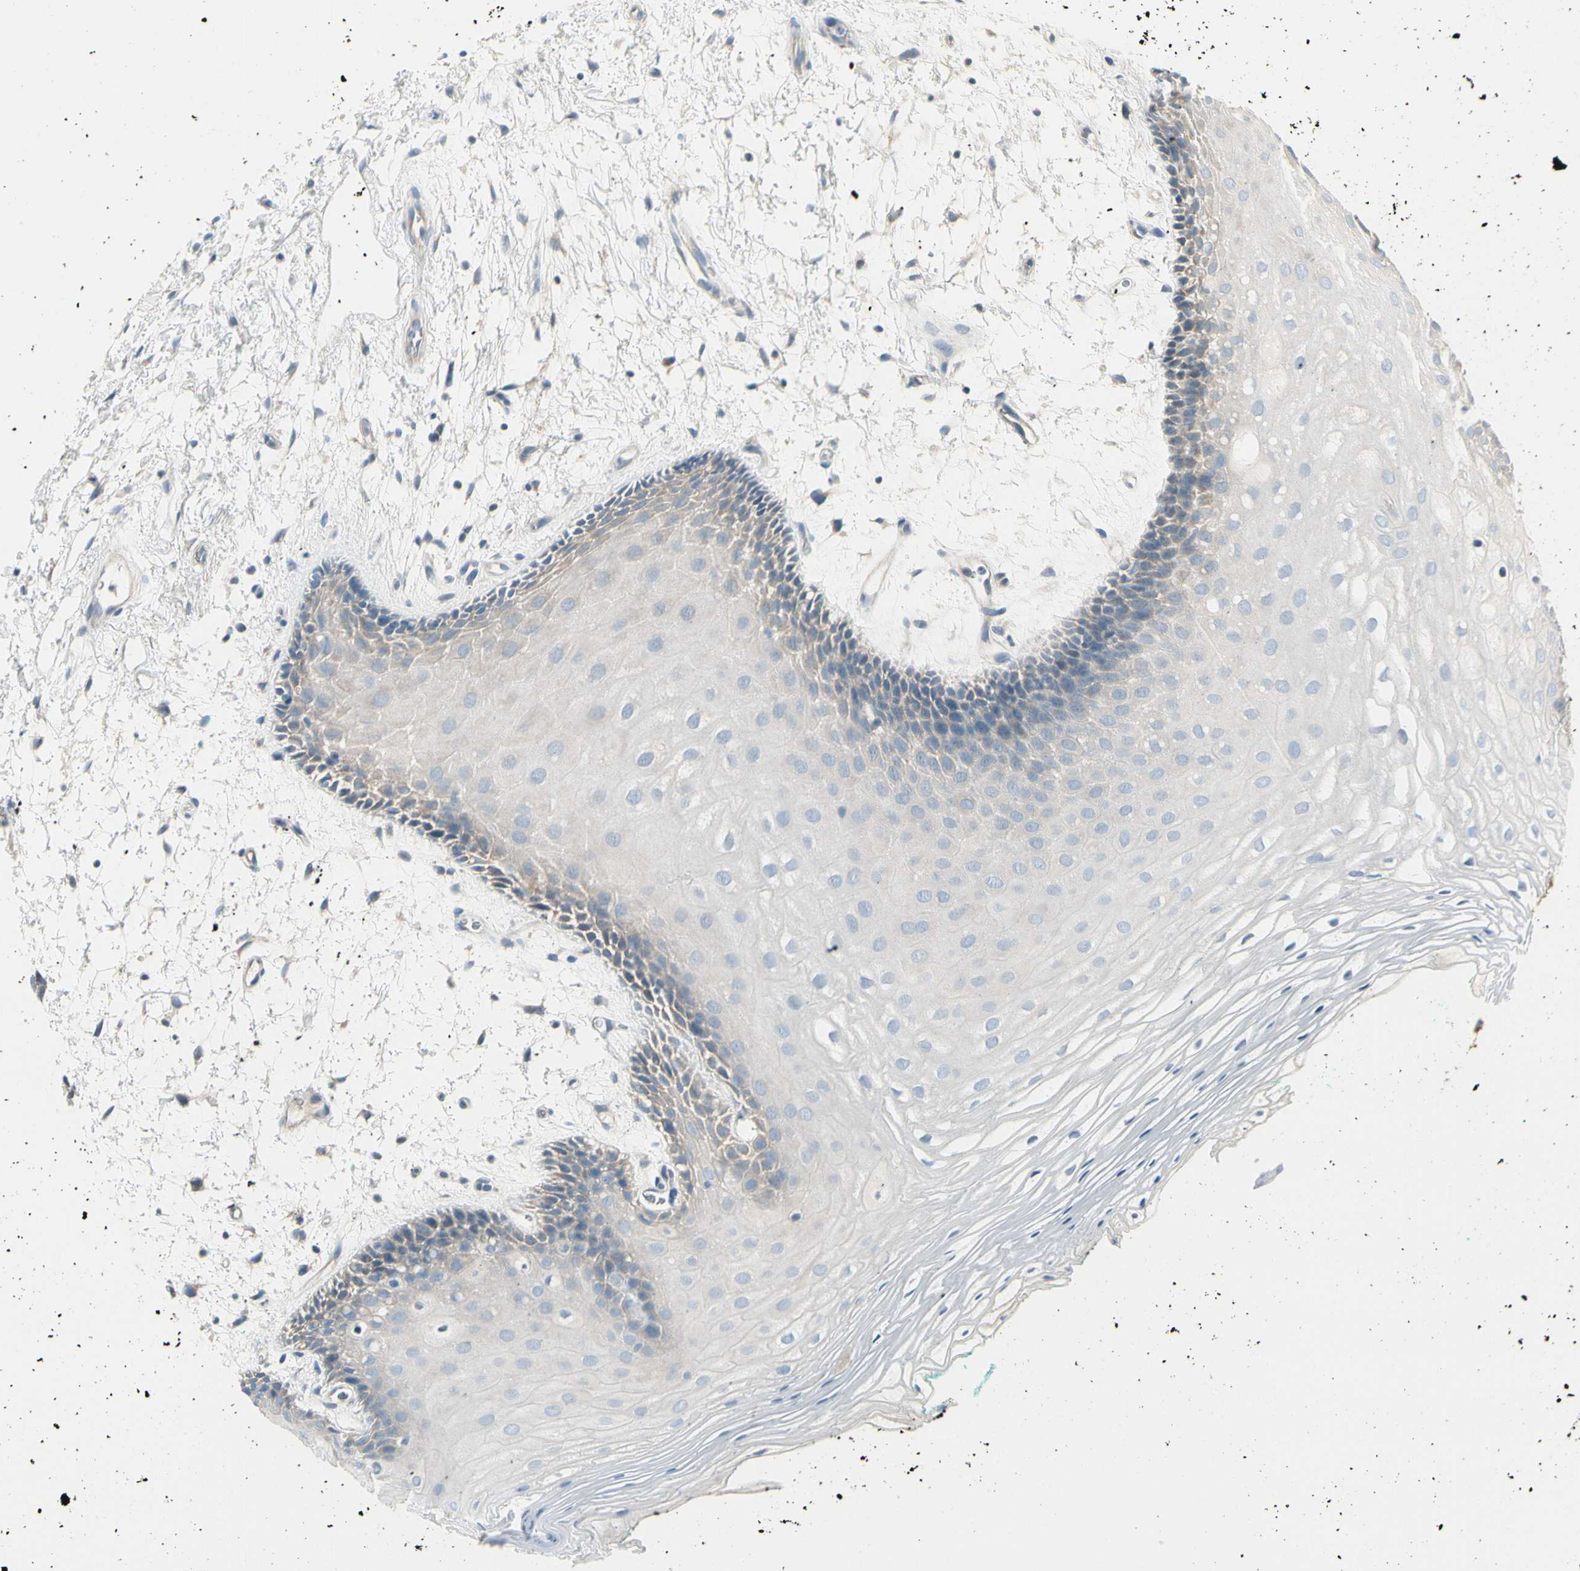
{"staining": {"intensity": "negative", "quantity": "none", "location": "none"}, "tissue": "oral mucosa", "cell_type": "Squamous epithelial cells", "image_type": "normal", "snomed": [{"axis": "morphology", "description": "Normal tissue, NOS"}, {"axis": "topography", "description": "Skeletal muscle"}, {"axis": "topography", "description": "Oral tissue"}, {"axis": "topography", "description": "Peripheral nerve tissue"}], "caption": "Protein analysis of unremarkable oral mucosa displays no significant positivity in squamous epithelial cells.", "gene": "DUSP12", "patient": {"sex": "female", "age": 84}}